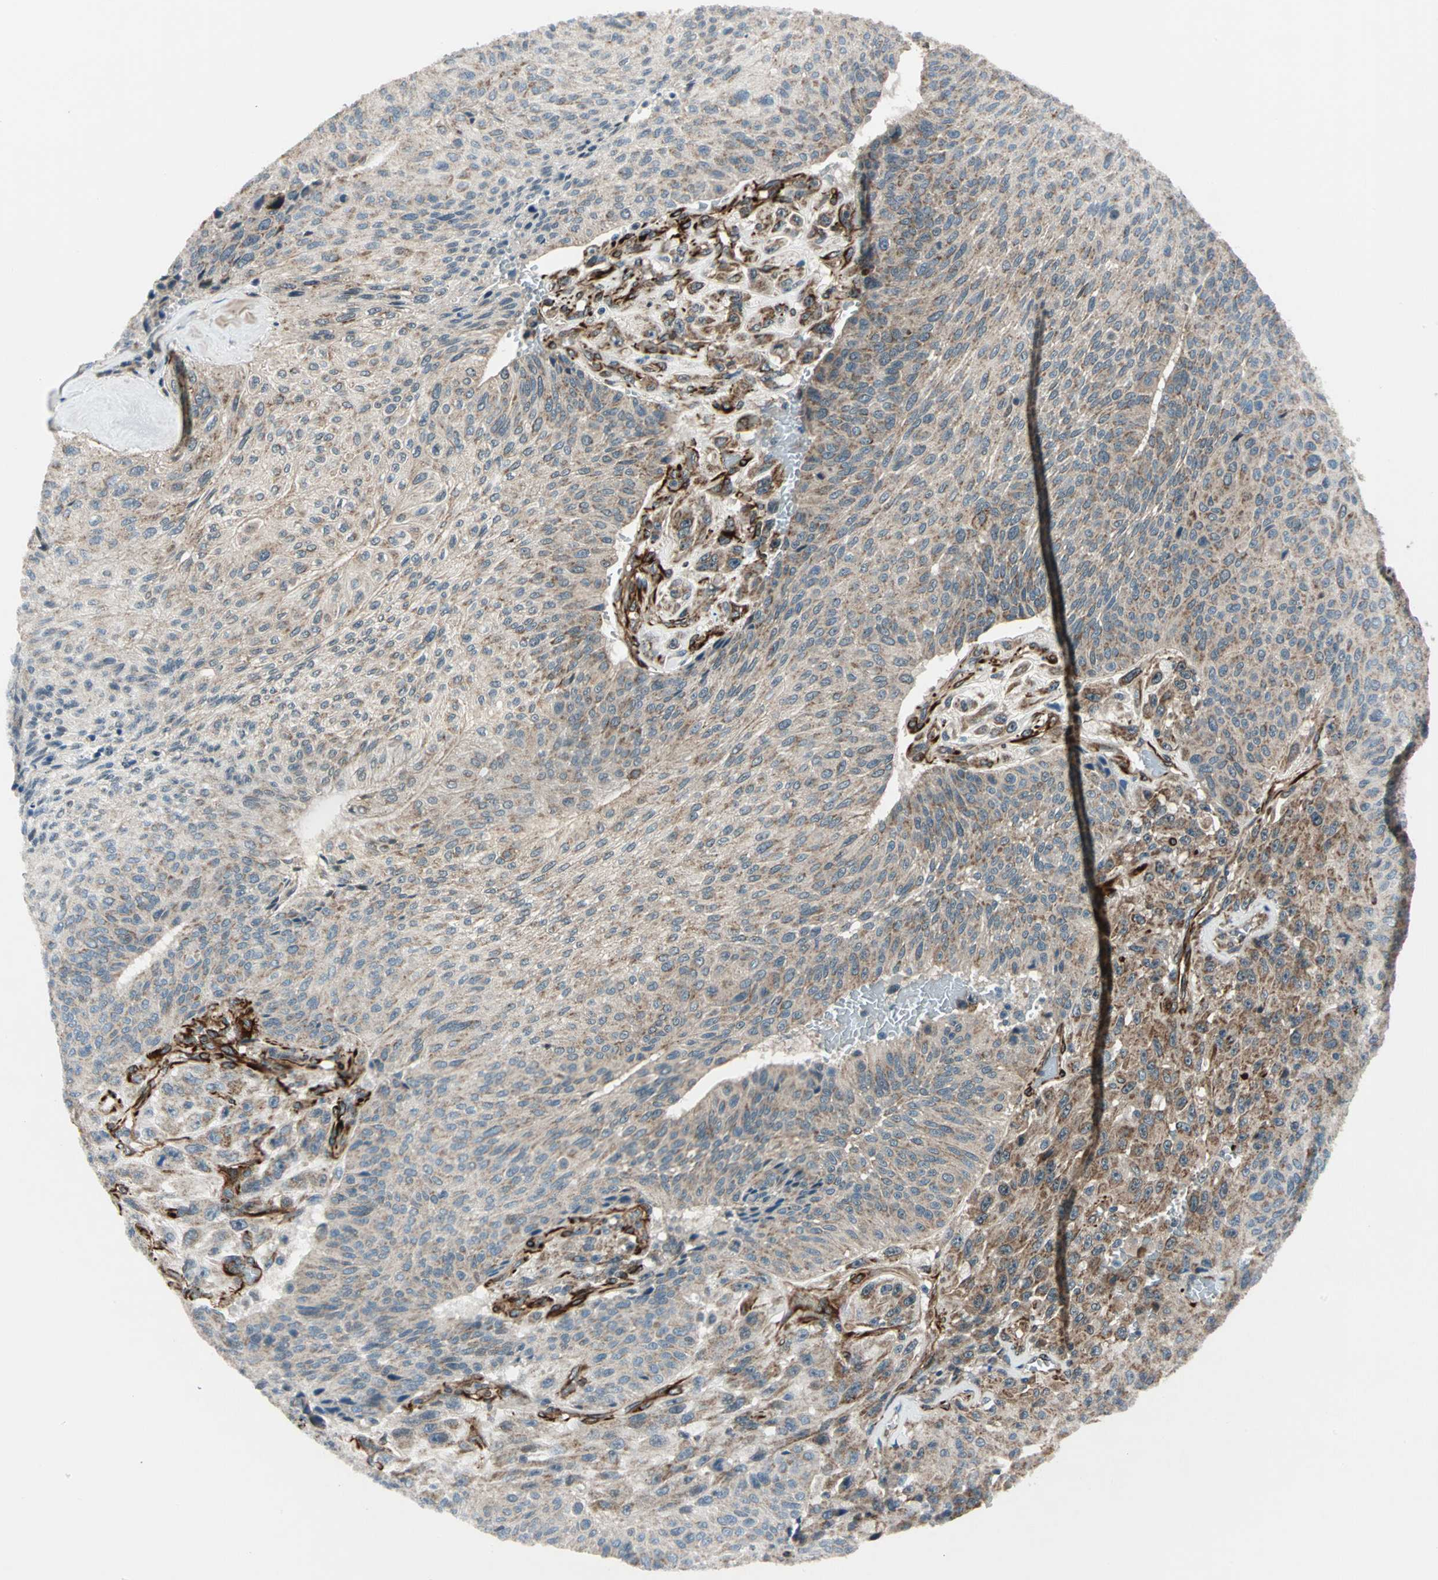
{"staining": {"intensity": "moderate", "quantity": "25%-75%", "location": "cytoplasmic/membranous"}, "tissue": "urothelial cancer", "cell_type": "Tumor cells", "image_type": "cancer", "snomed": [{"axis": "morphology", "description": "Urothelial carcinoma, High grade"}, {"axis": "topography", "description": "Urinary bladder"}], "caption": "Urothelial cancer stained with a brown dye reveals moderate cytoplasmic/membranous positive expression in approximately 25%-75% of tumor cells.", "gene": "EXD2", "patient": {"sex": "male", "age": 66}}